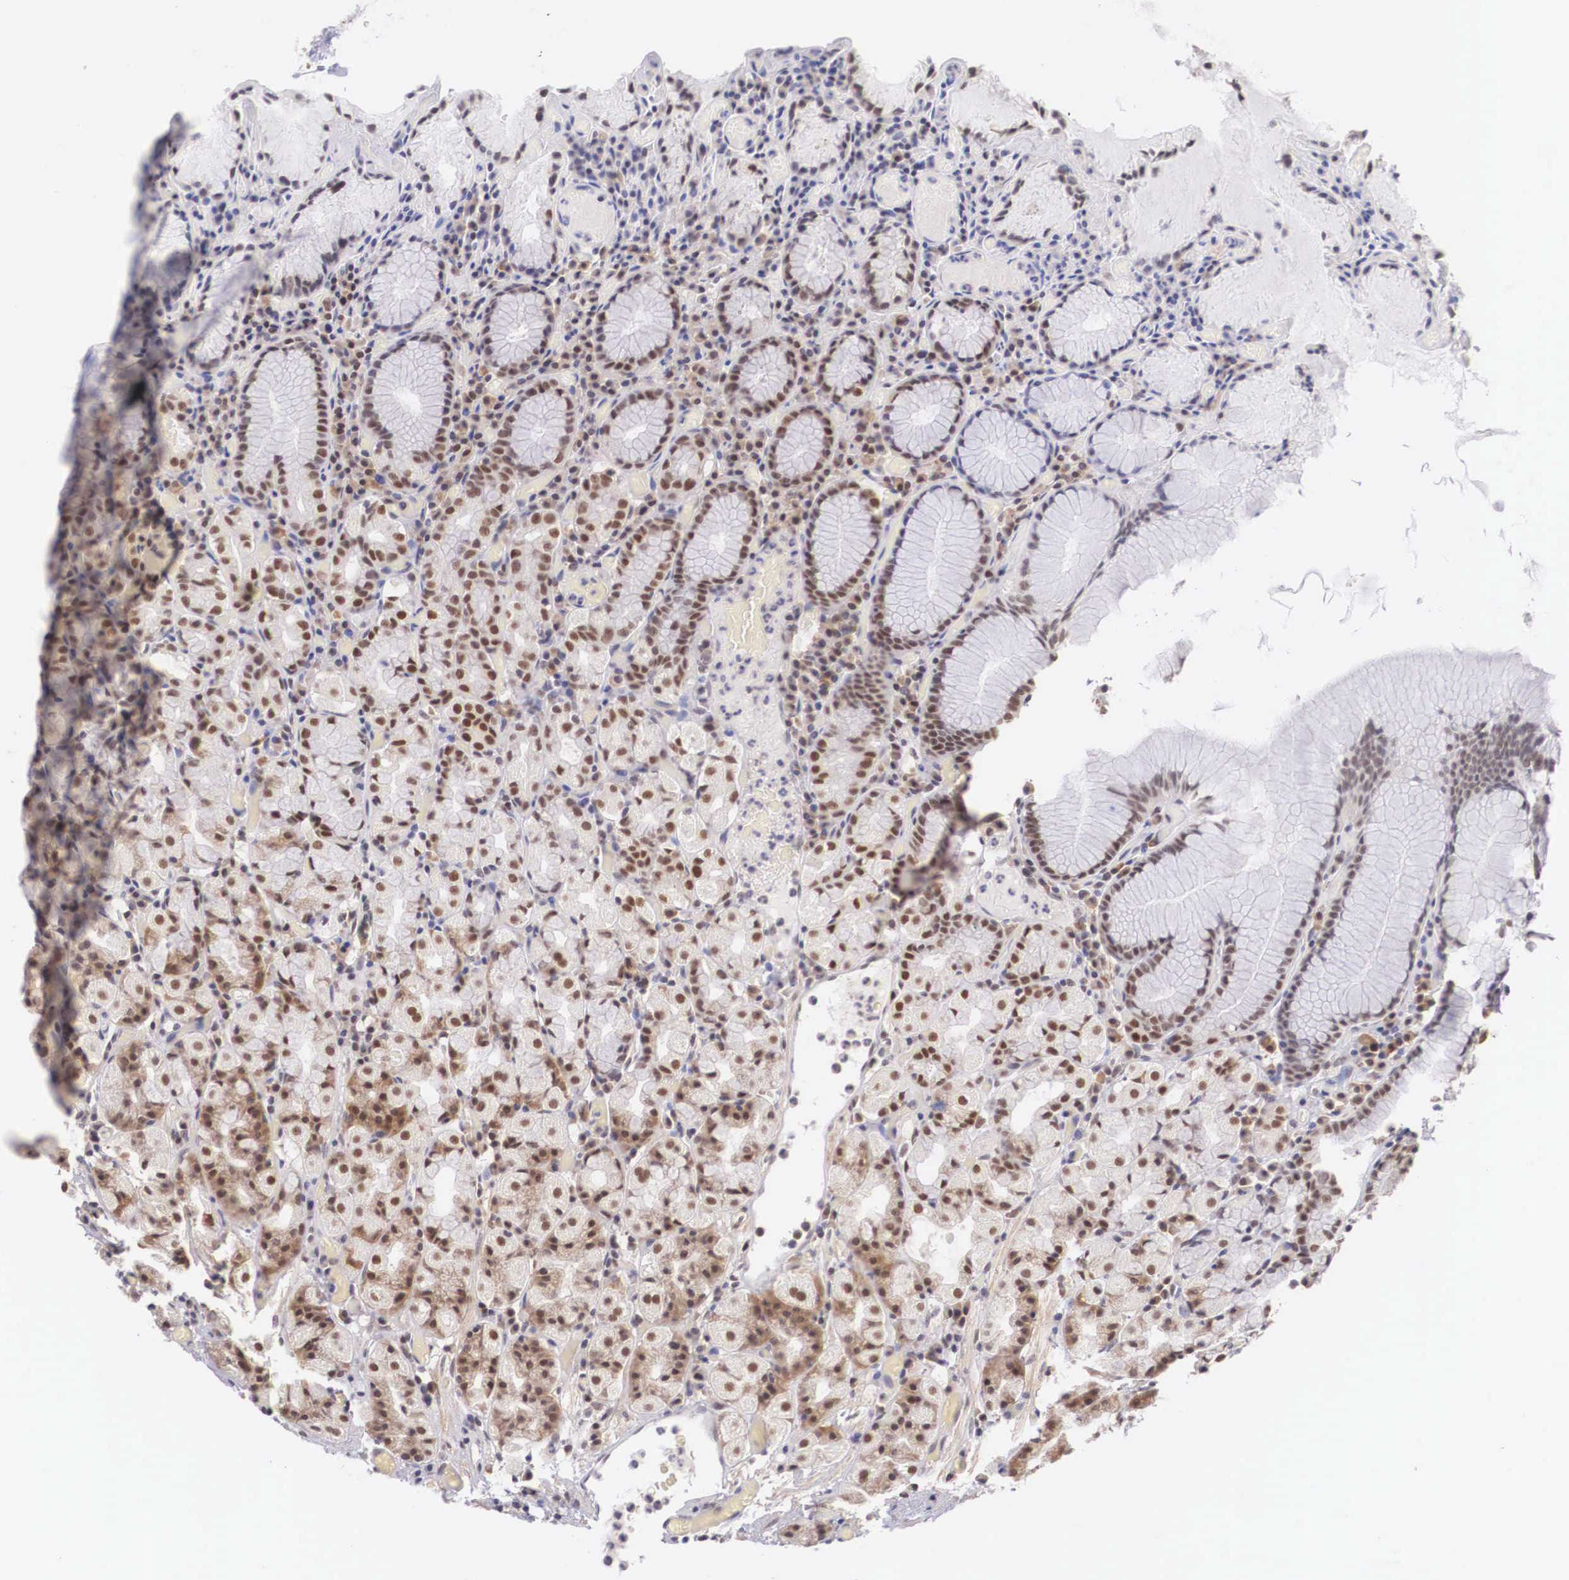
{"staining": {"intensity": "moderate", "quantity": ">75%", "location": "nuclear"}, "tissue": "stomach", "cell_type": "Glandular cells", "image_type": "normal", "snomed": [{"axis": "morphology", "description": "Normal tissue, NOS"}, {"axis": "topography", "description": "Stomach, lower"}], "caption": "Immunohistochemistry micrograph of benign stomach: stomach stained using immunohistochemistry exhibits medium levels of moderate protein expression localized specifically in the nuclear of glandular cells, appearing as a nuclear brown color.", "gene": "ZNF275", "patient": {"sex": "male", "age": 58}}